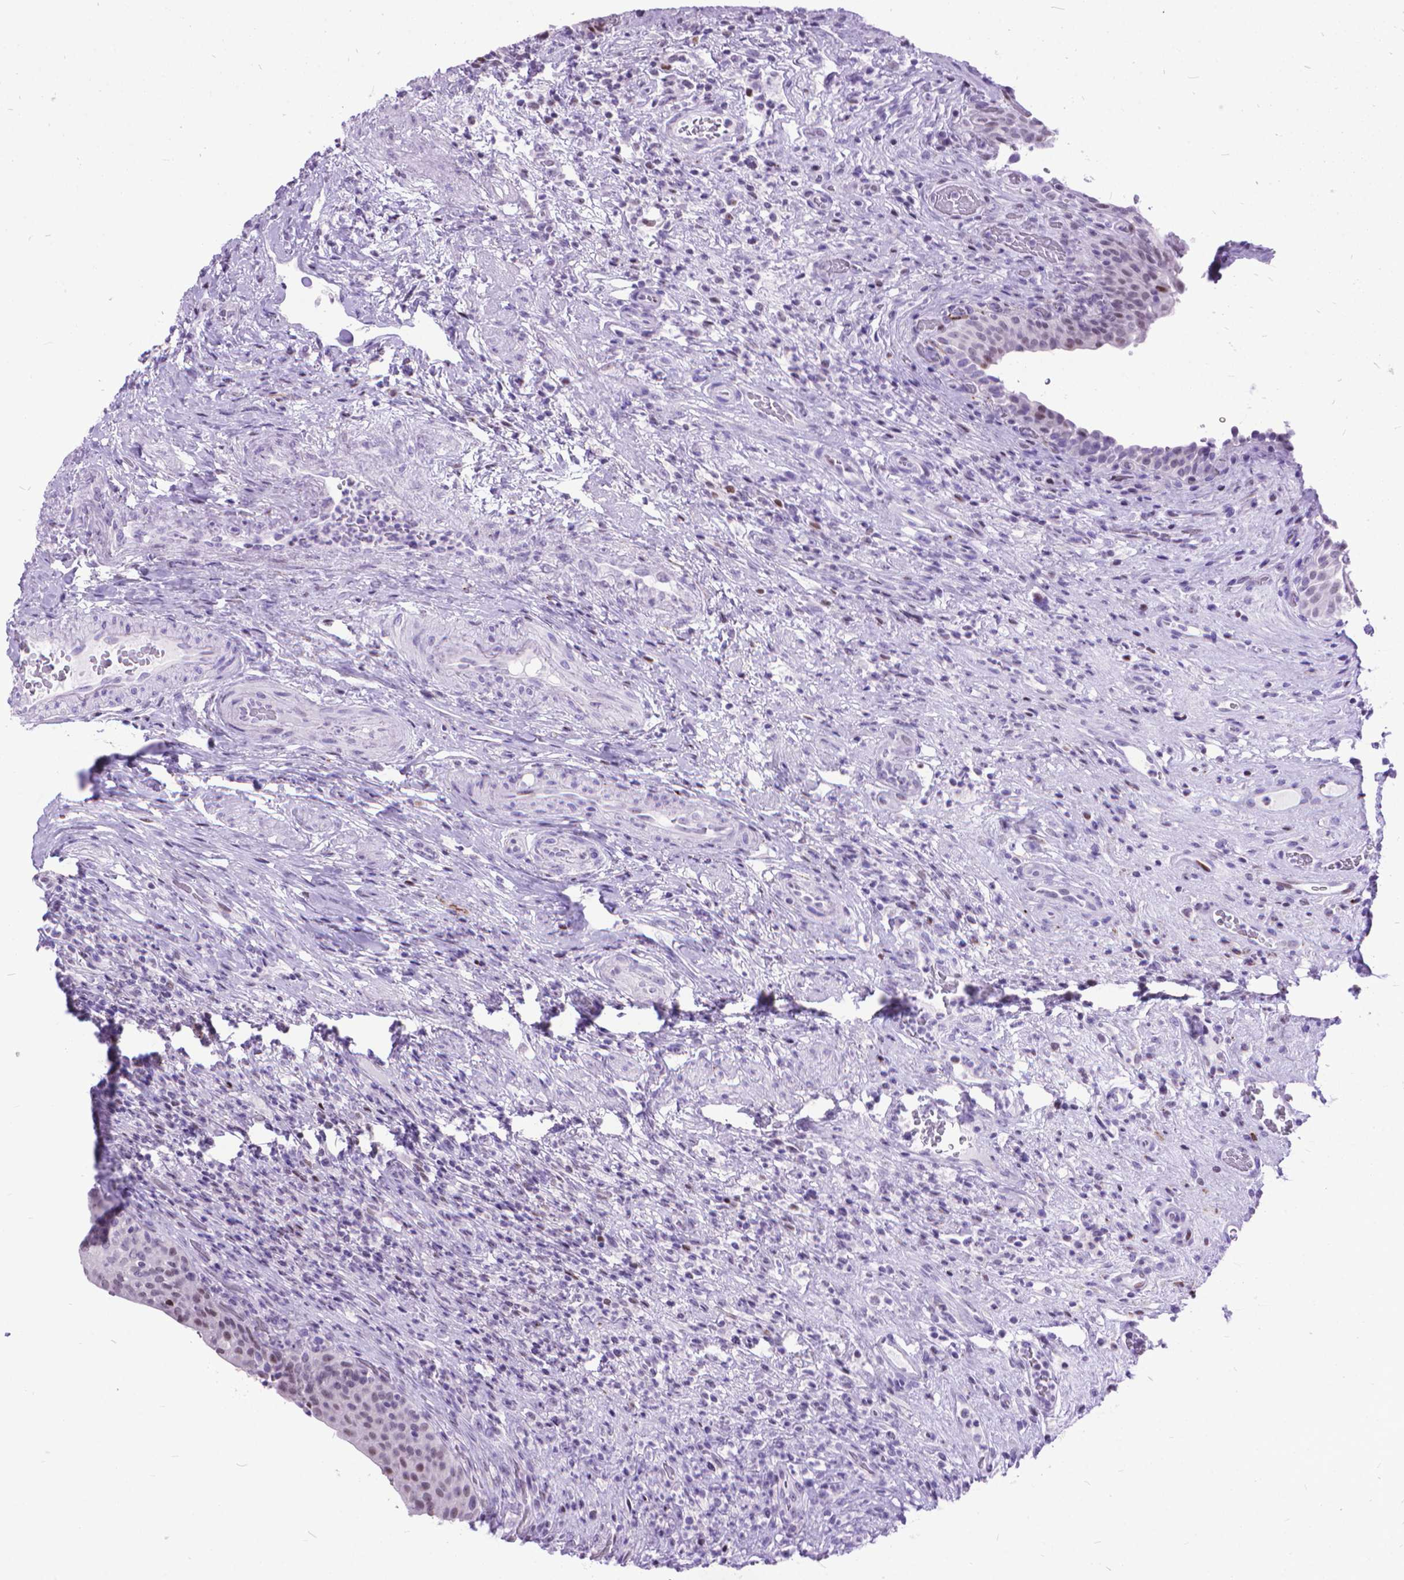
{"staining": {"intensity": "strong", "quantity": "<25%", "location": "nuclear"}, "tissue": "urinary bladder", "cell_type": "Urothelial cells", "image_type": "normal", "snomed": [{"axis": "morphology", "description": "Normal tissue, NOS"}, {"axis": "topography", "description": "Urinary bladder"}, {"axis": "topography", "description": "Peripheral nerve tissue"}], "caption": "Benign urinary bladder shows strong nuclear expression in approximately <25% of urothelial cells, visualized by immunohistochemistry.", "gene": "POLE4", "patient": {"sex": "male", "age": 66}}